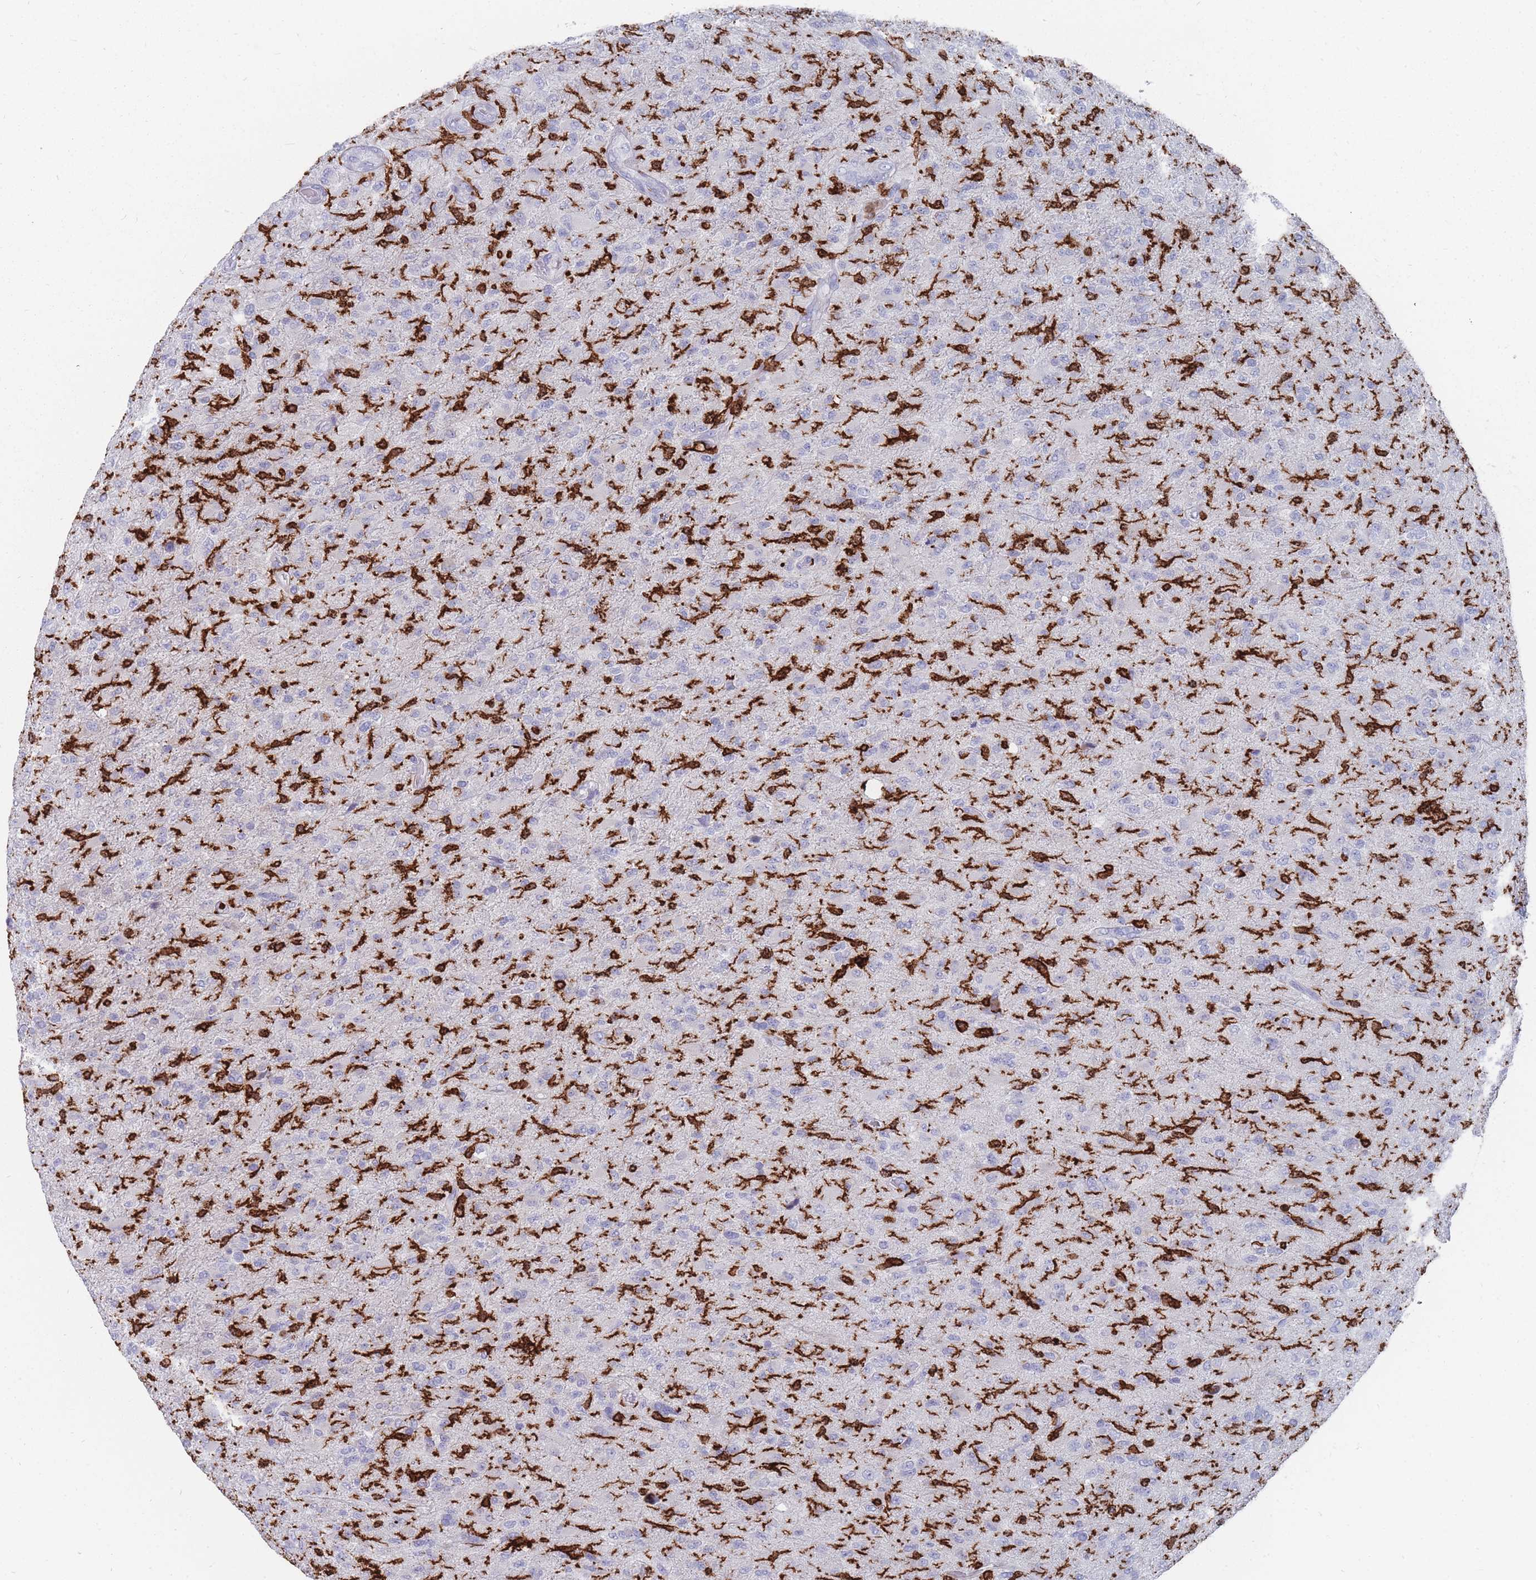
{"staining": {"intensity": "negative", "quantity": "none", "location": "none"}, "tissue": "glioma", "cell_type": "Tumor cells", "image_type": "cancer", "snomed": [{"axis": "morphology", "description": "Glioma, malignant, Low grade"}, {"axis": "topography", "description": "Brain"}], "caption": "IHC image of neoplastic tissue: human malignant glioma (low-grade) stained with DAB reveals no significant protein expression in tumor cells.", "gene": "AIF1", "patient": {"sex": "male", "age": 65}}